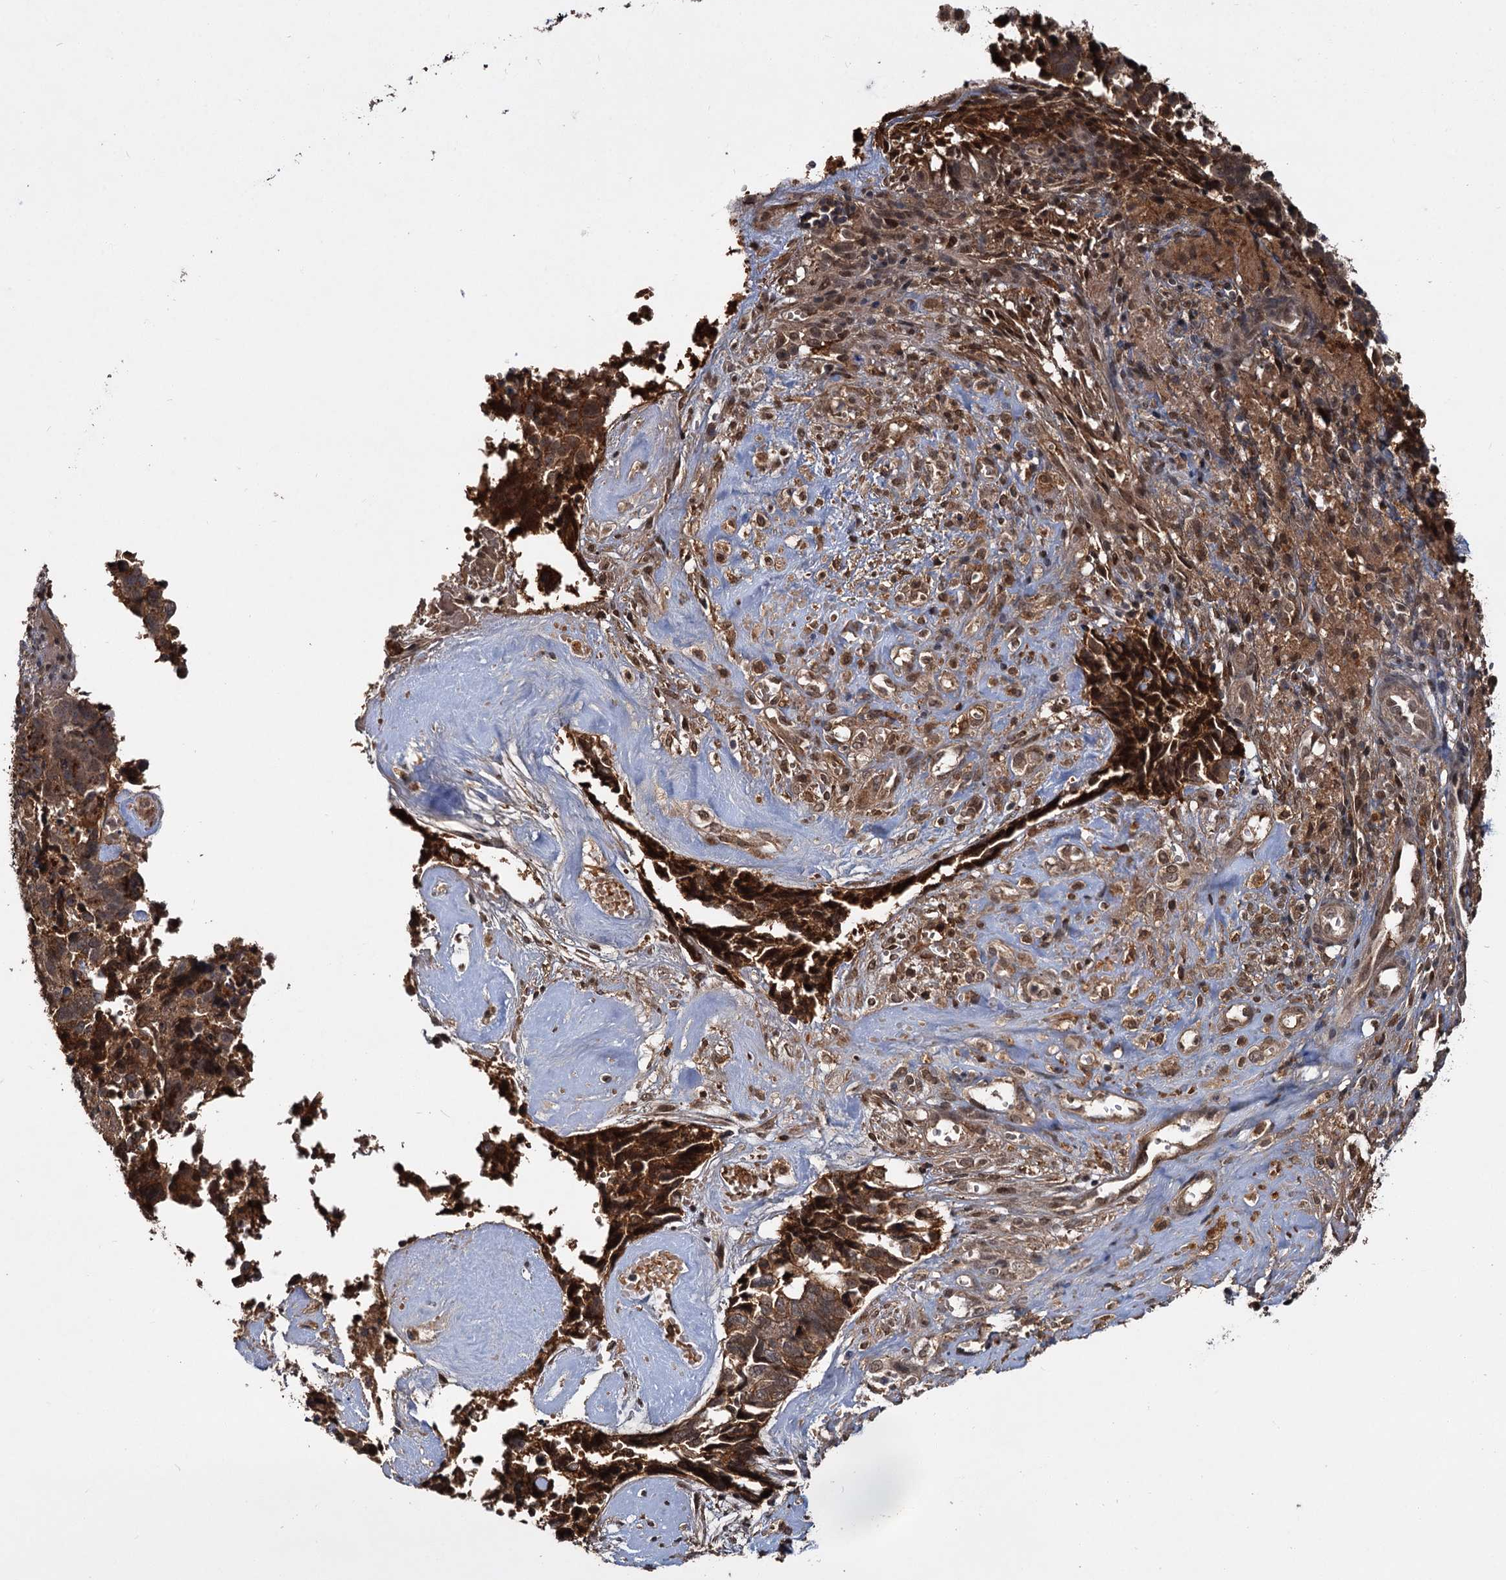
{"staining": {"intensity": "moderate", "quantity": "25%-75%", "location": "cytoplasmic/membranous"}, "tissue": "cervical cancer", "cell_type": "Tumor cells", "image_type": "cancer", "snomed": [{"axis": "morphology", "description": "Squamous cell carcinoma, NOS"}, {"axis": "topography", "description": "Cervix"}], "caption": "The histopathology image shows immunohistochemical staining of squamous cell carcinoma (cervical). There is moderate cytoplasmic/membranous positivity is identified in about 25%-75% of tumor cells.", "gene": "MBD6", "patient": {"sex": "female", "age": 63}}